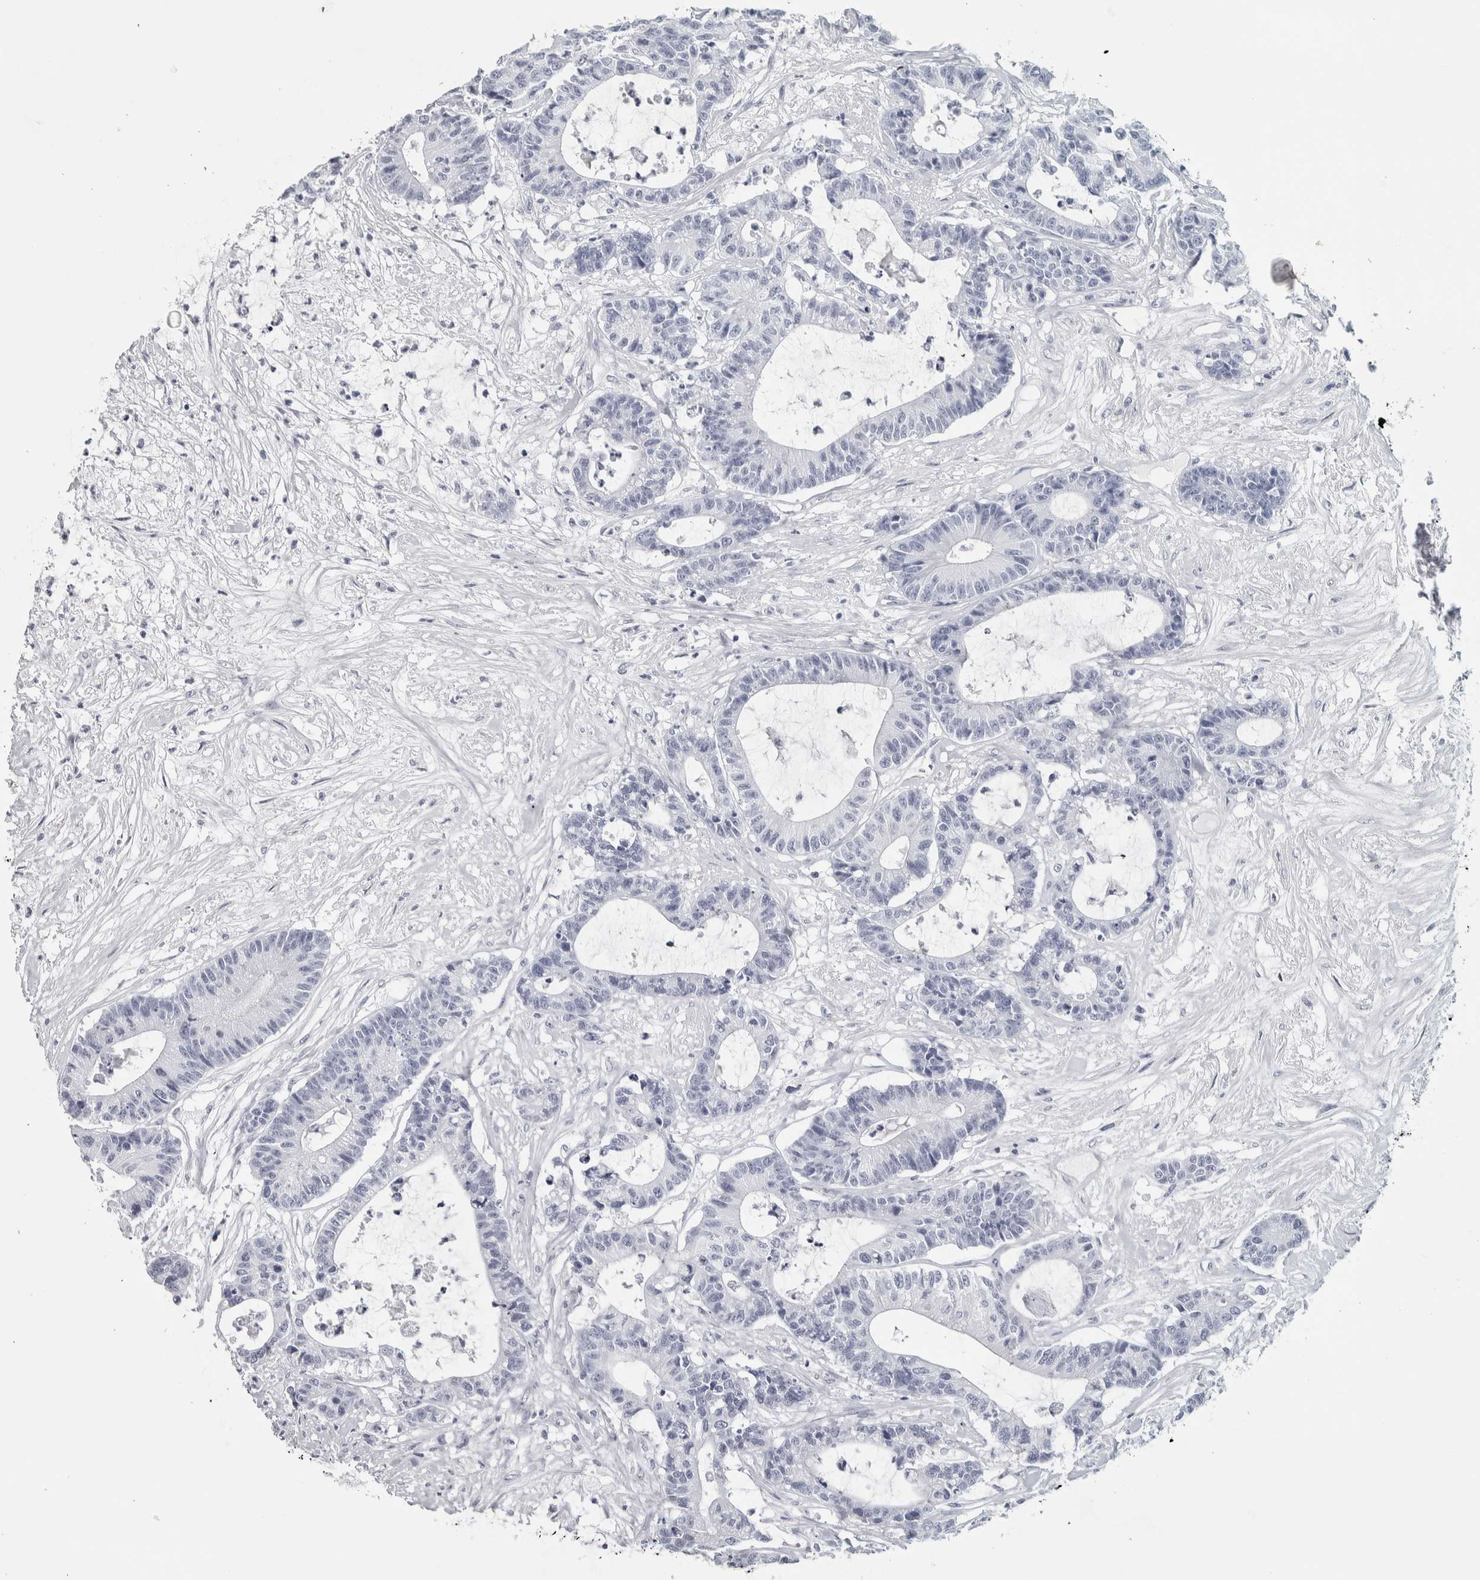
{"staining": {"intensity": "negative", "quantity": "none", "location": "none"}, "tissue": "colorectal cancer", "cell_type": "Tumor cells", "image_type": "cancer", "snomed": [{"axis": "morphology", "description": "Adenocarcinoma, NOS"}, {"axis": "topography", "description": "Colon"}], "caption": "Immunohistochemical staining of human adenocarcinoma (colorectal) displays no significant positivity in tumor cells.", "gene": "NECAB1", "patient": {"sex": "female", "age": 84}}